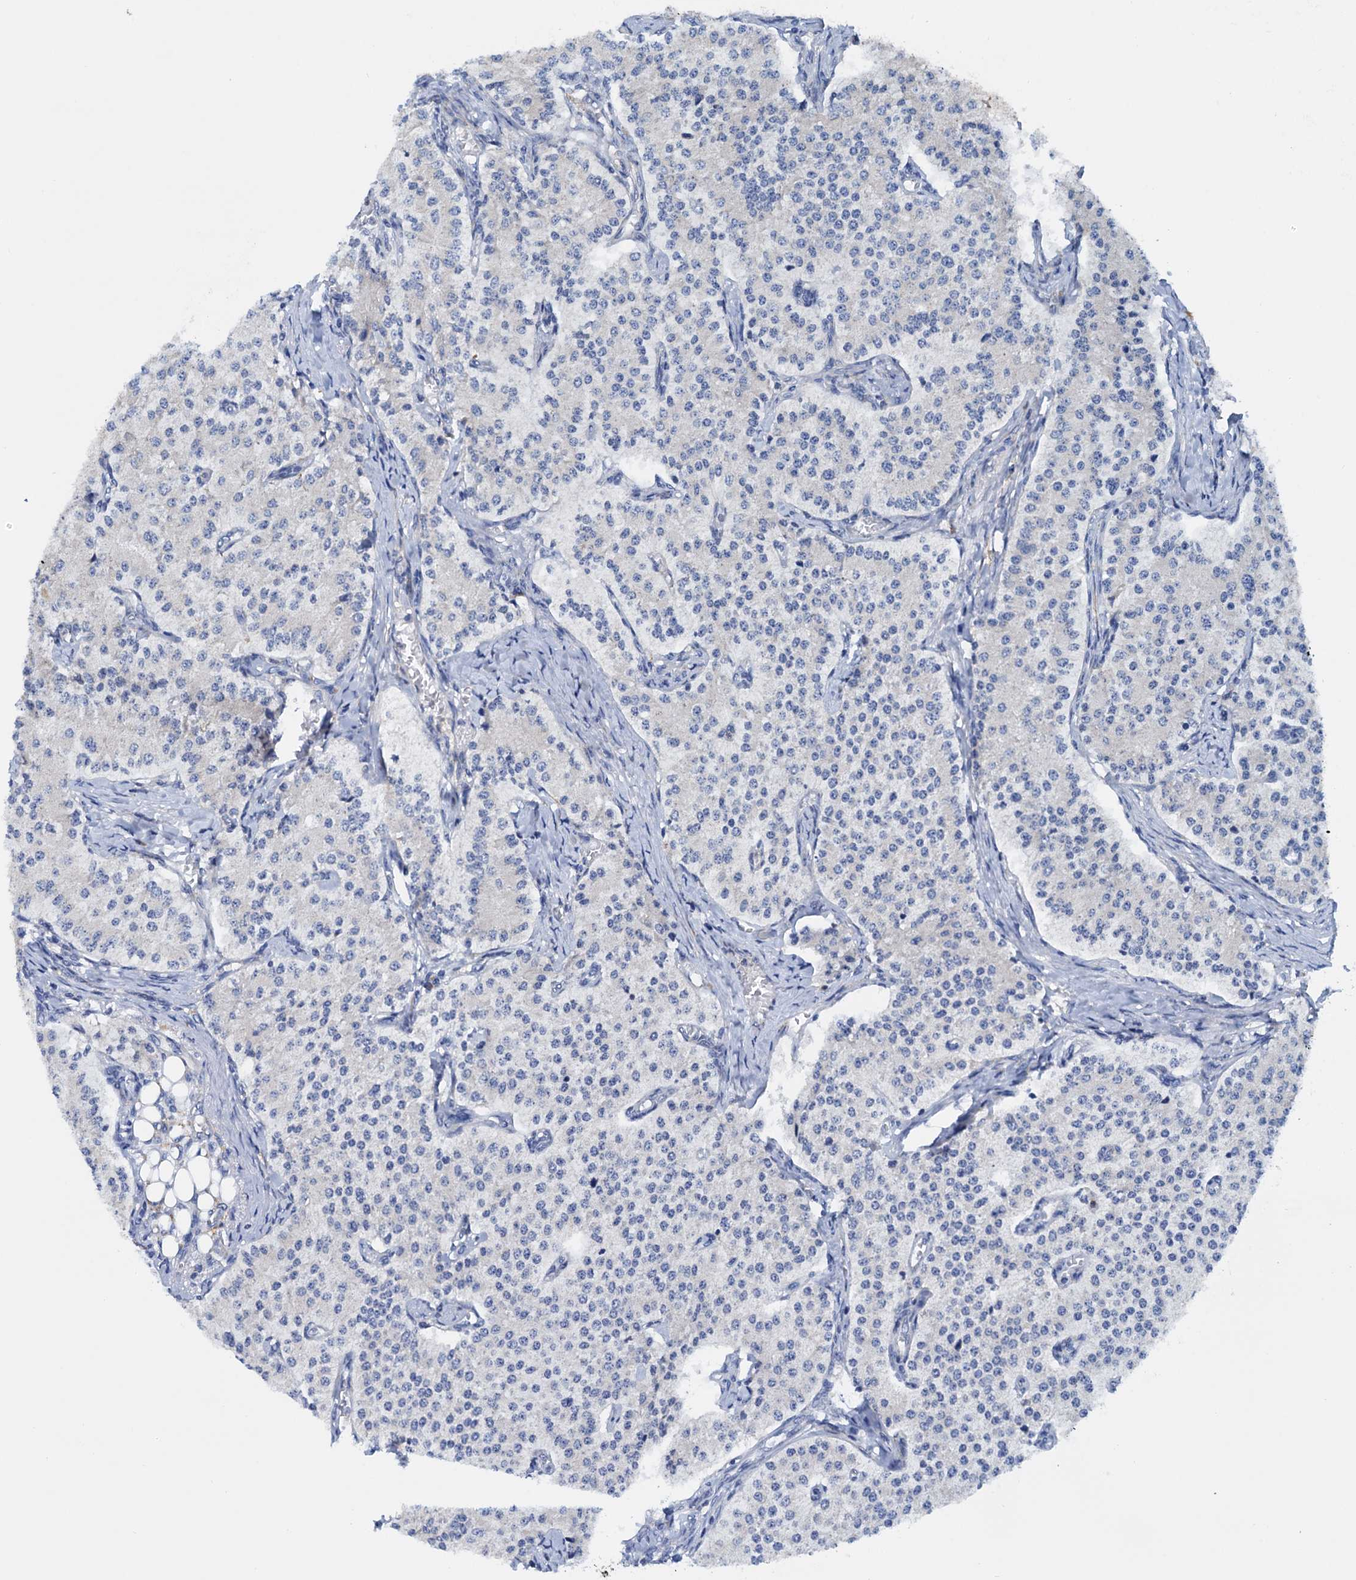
{"staining": {"intensity": "negative", "quantity": "none", "location": "none"}, "tissue": "carcinoid", "cell_type": "Tumor cells", "image_type": "cancer", "snomed": [{"axis": "morphology", "description": "Carcinoid, malignant, NOS"}, {"axis": "topography", "description": "Colon"}], "caption": "Immunohistochemistry (IHC) image of neoplastic tissue: carcinoid stained with DAB reveals no significant protein expression in tumor cells.", "gene": "RASSF9", "patient": {"sex": "female", "age": 52}}